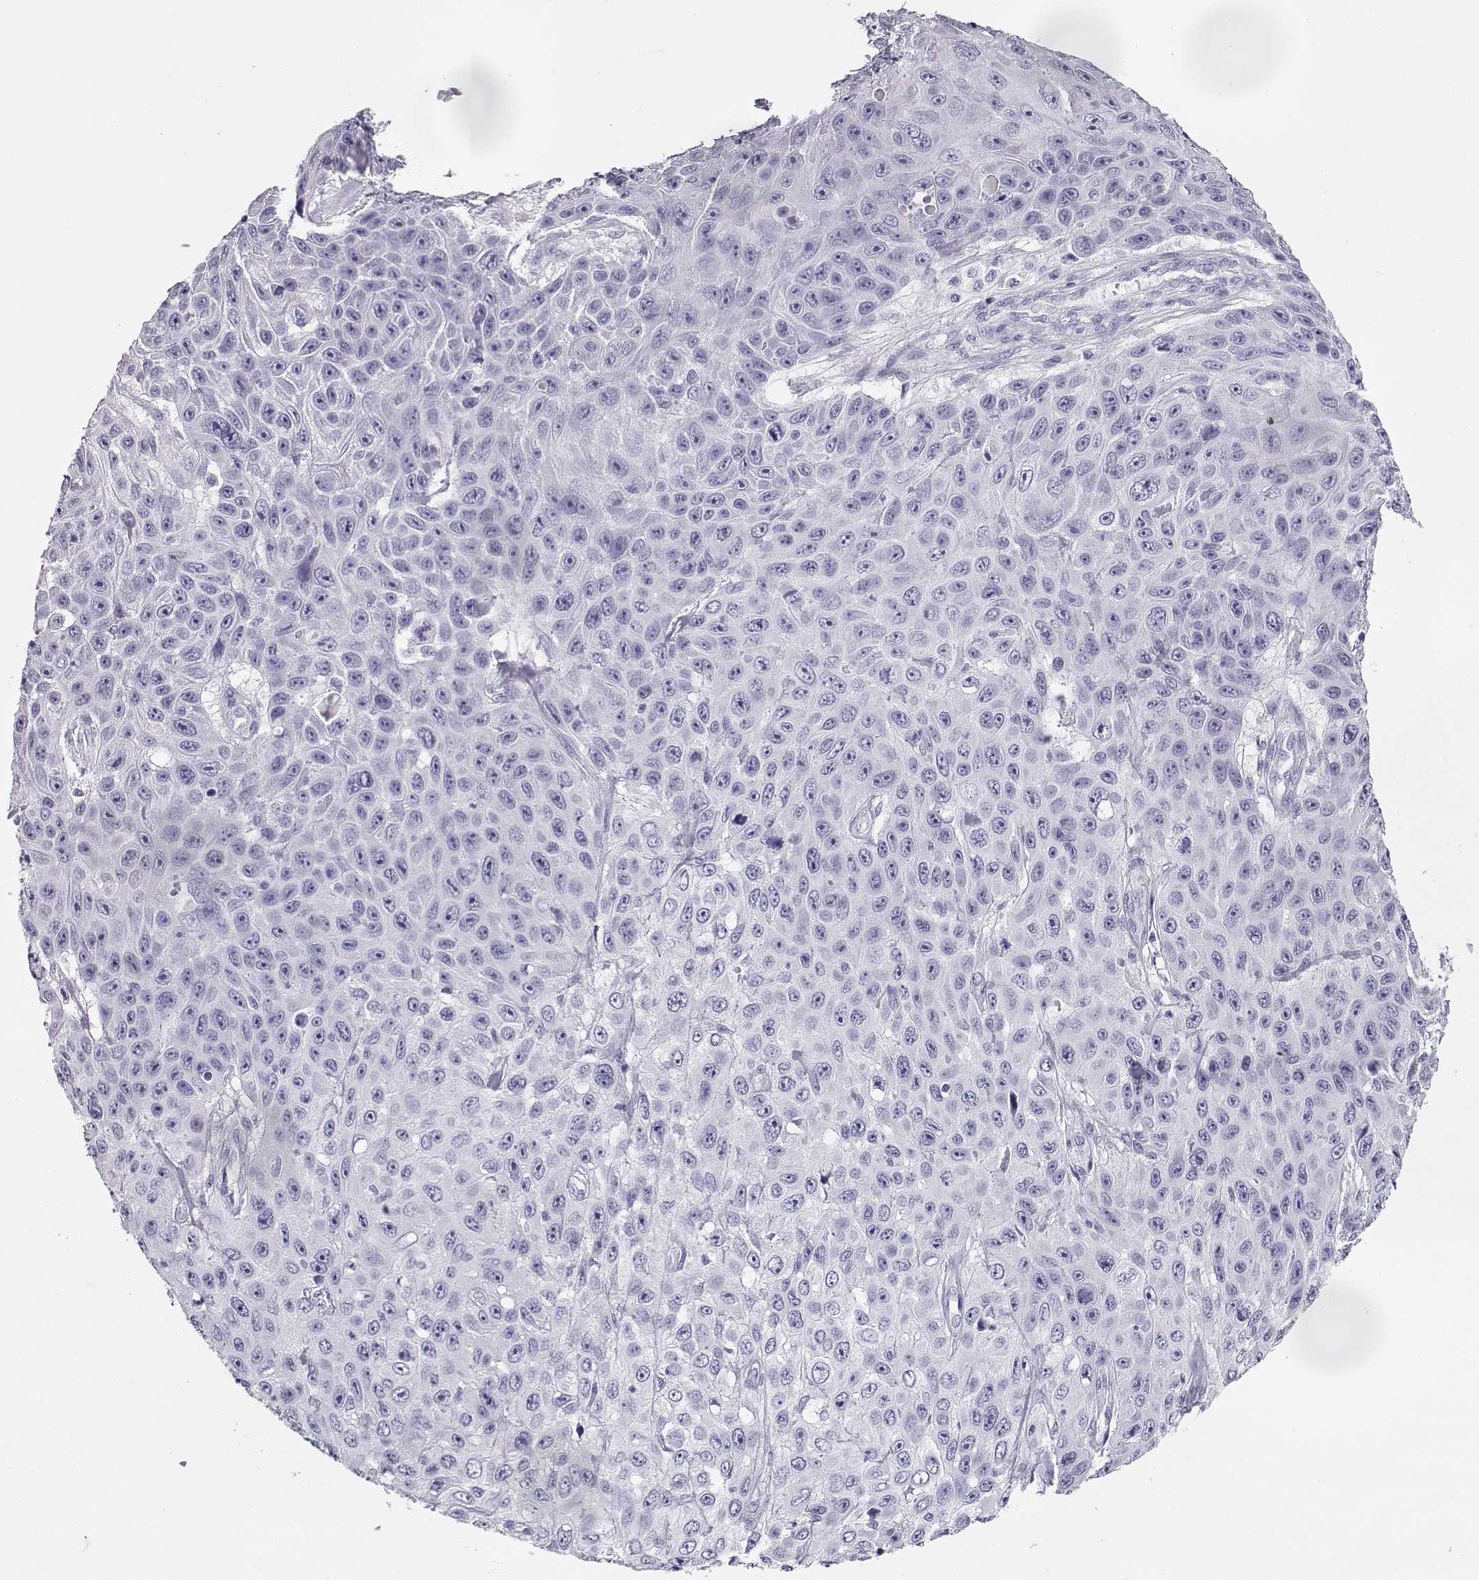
{"staining": {"intensity": "negative", "quantity": "none", "location": "none"}, "tissue": "skin cancer", "cell_type": "Tumor cells", "image_type": "cancer", "snomed": [{"axis": "morphology", "description": "Squamous cell carcinoma, NOS"}, {"axis": "topography", "description": "Skin"}], "caption": "Tumor cells show no significant protein positivity in skin cancer (squamous cell carcinoma).", "gene": "MAGEC1", "patient": {"sex": "male", "age": 82}}